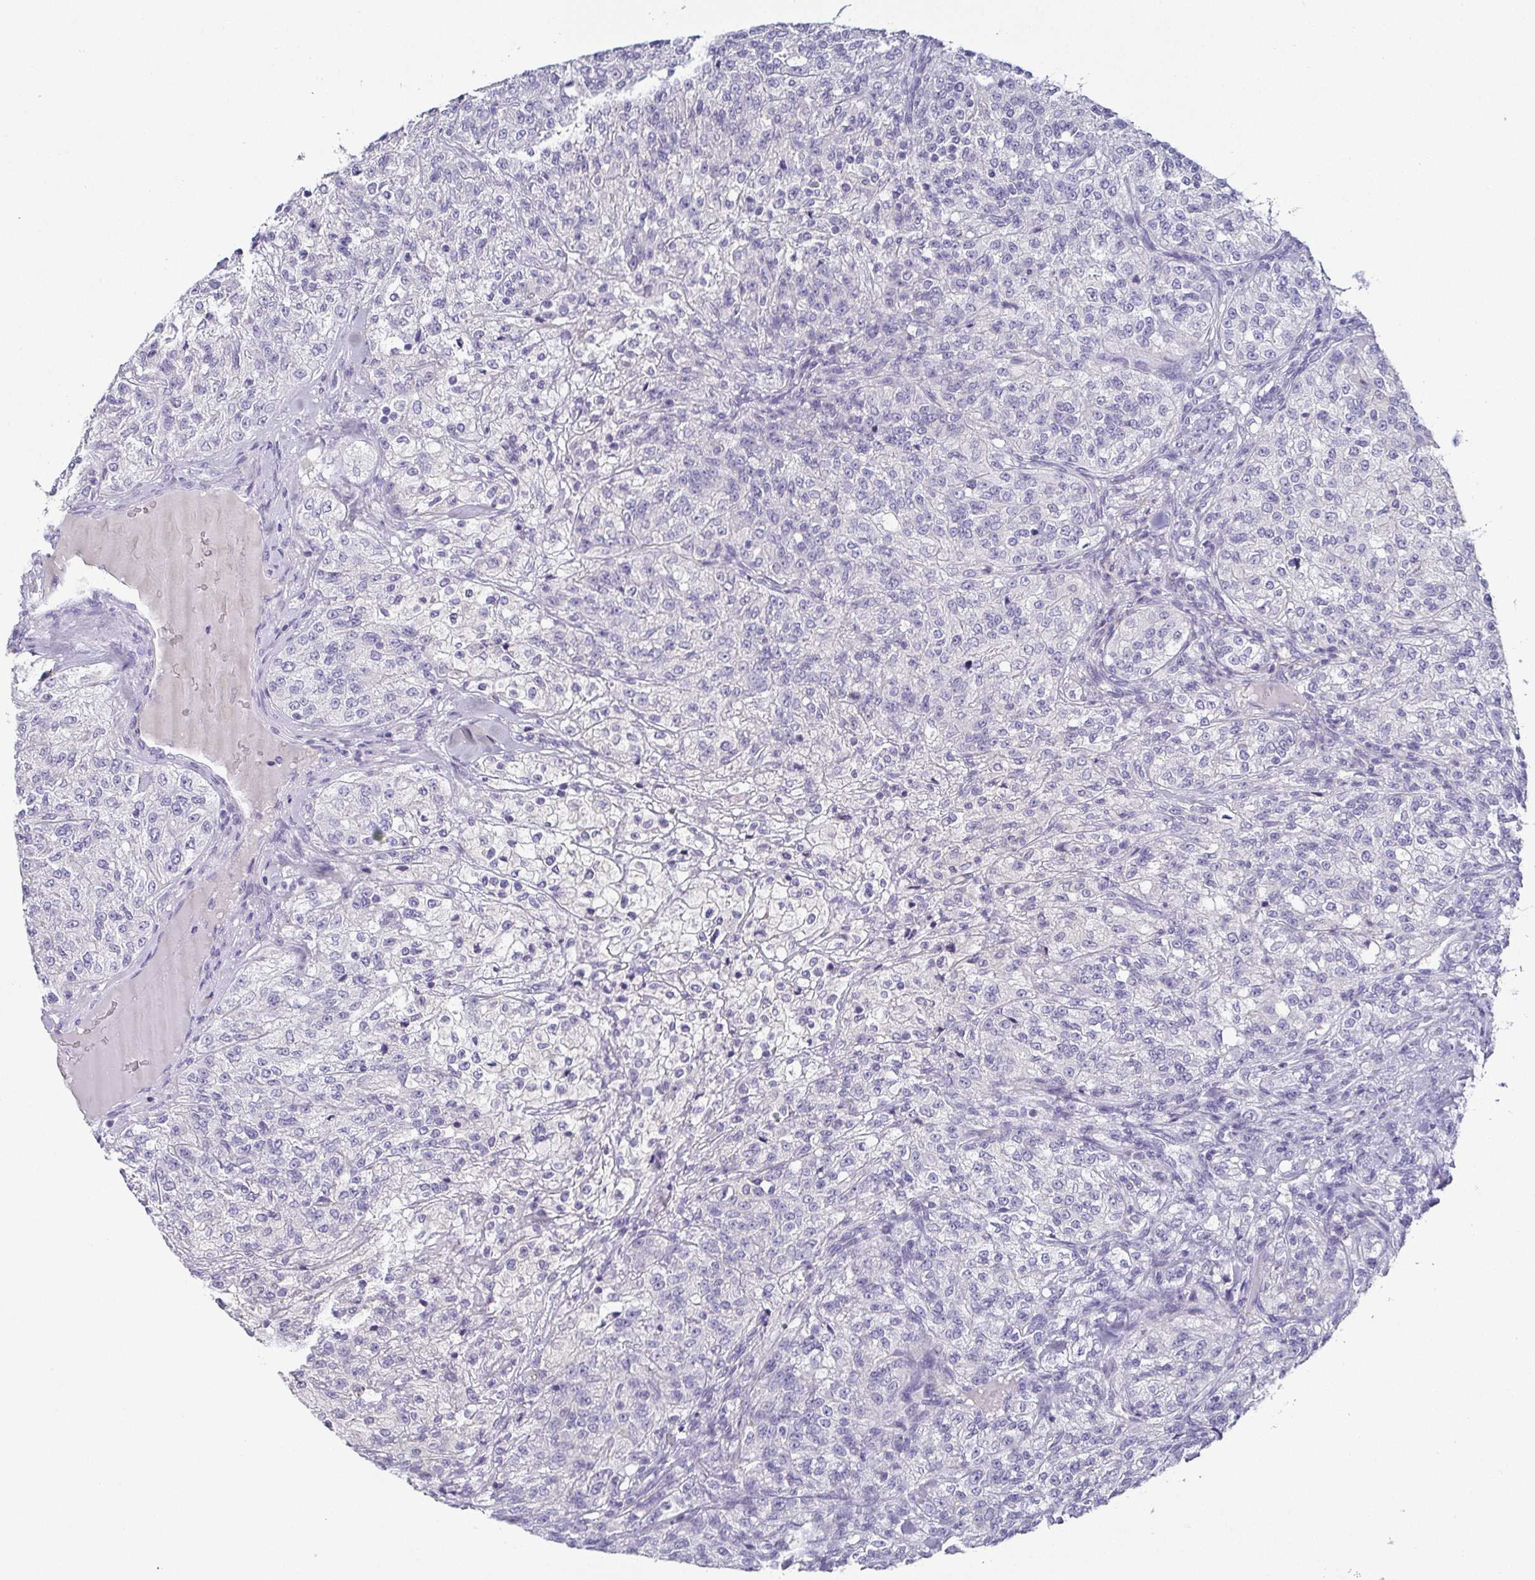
{"staining": {"intensity": "negative", "quantity": "none", "location": "none"}, "tissue": "renal cancer", "cell_type": "Tumor cells", "image_type": "cancer", "snomed": [{"axis": "morphology", "description": "Adenocarcinoma, NOS"}, {"axis": "topography", "description": "Kidney"}], "caption": "A high-resolution histopathology image shows IHC staining of renal cancer, which shows no significant positivity in tumor cells. Brightfield microscopy of immunohistochemistry (IHC) stained with DAB (brown) and hematoxylin (blue), captured at high magnification.", "gene": "RNASE7", "patient": {"sex": "female", "age": 63}}